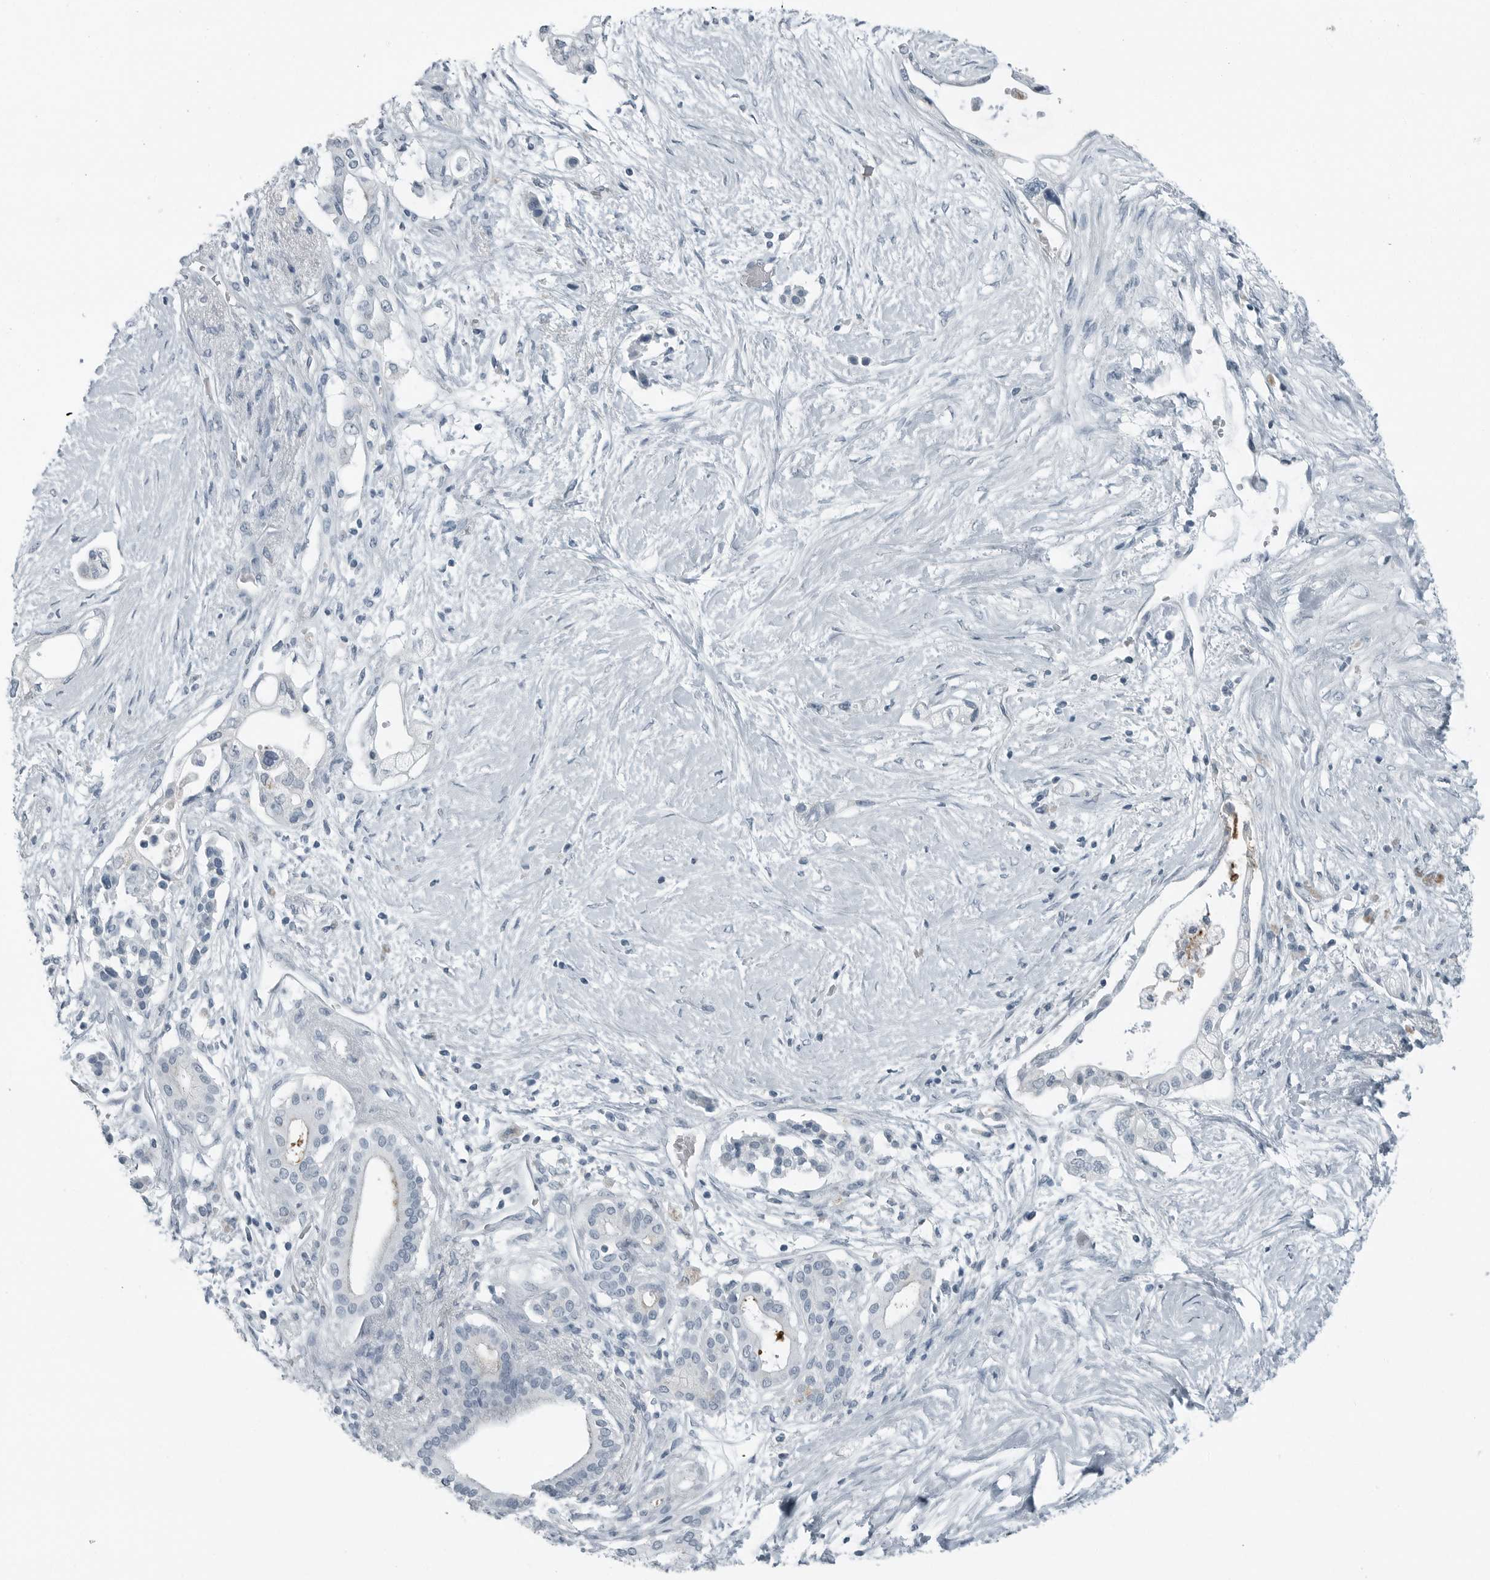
{"staining": {"intensity": "moderate", "quantity": "<25%", "location": "cytoplasmic/membranous"}, "tissue": "pancreatic cancer", "cell_type": "Tumor cells", "image_type": "cancer", "snomed": [{"axis": "morphology", "description": "Adenocarcinoma, NOS"}, {"axis": "topography", "description": "Pancreas"}], "caption": "An immunohistochemistry (IHC) photomicrograph of tumor tissue is shown. Protein staining in brown highlights moderate cytoplasmic/membranous positivity in pancreatic cancer within tumor cells.", "gene": "ZPBP2", "patient": {"sex": "male", "age": 53}}